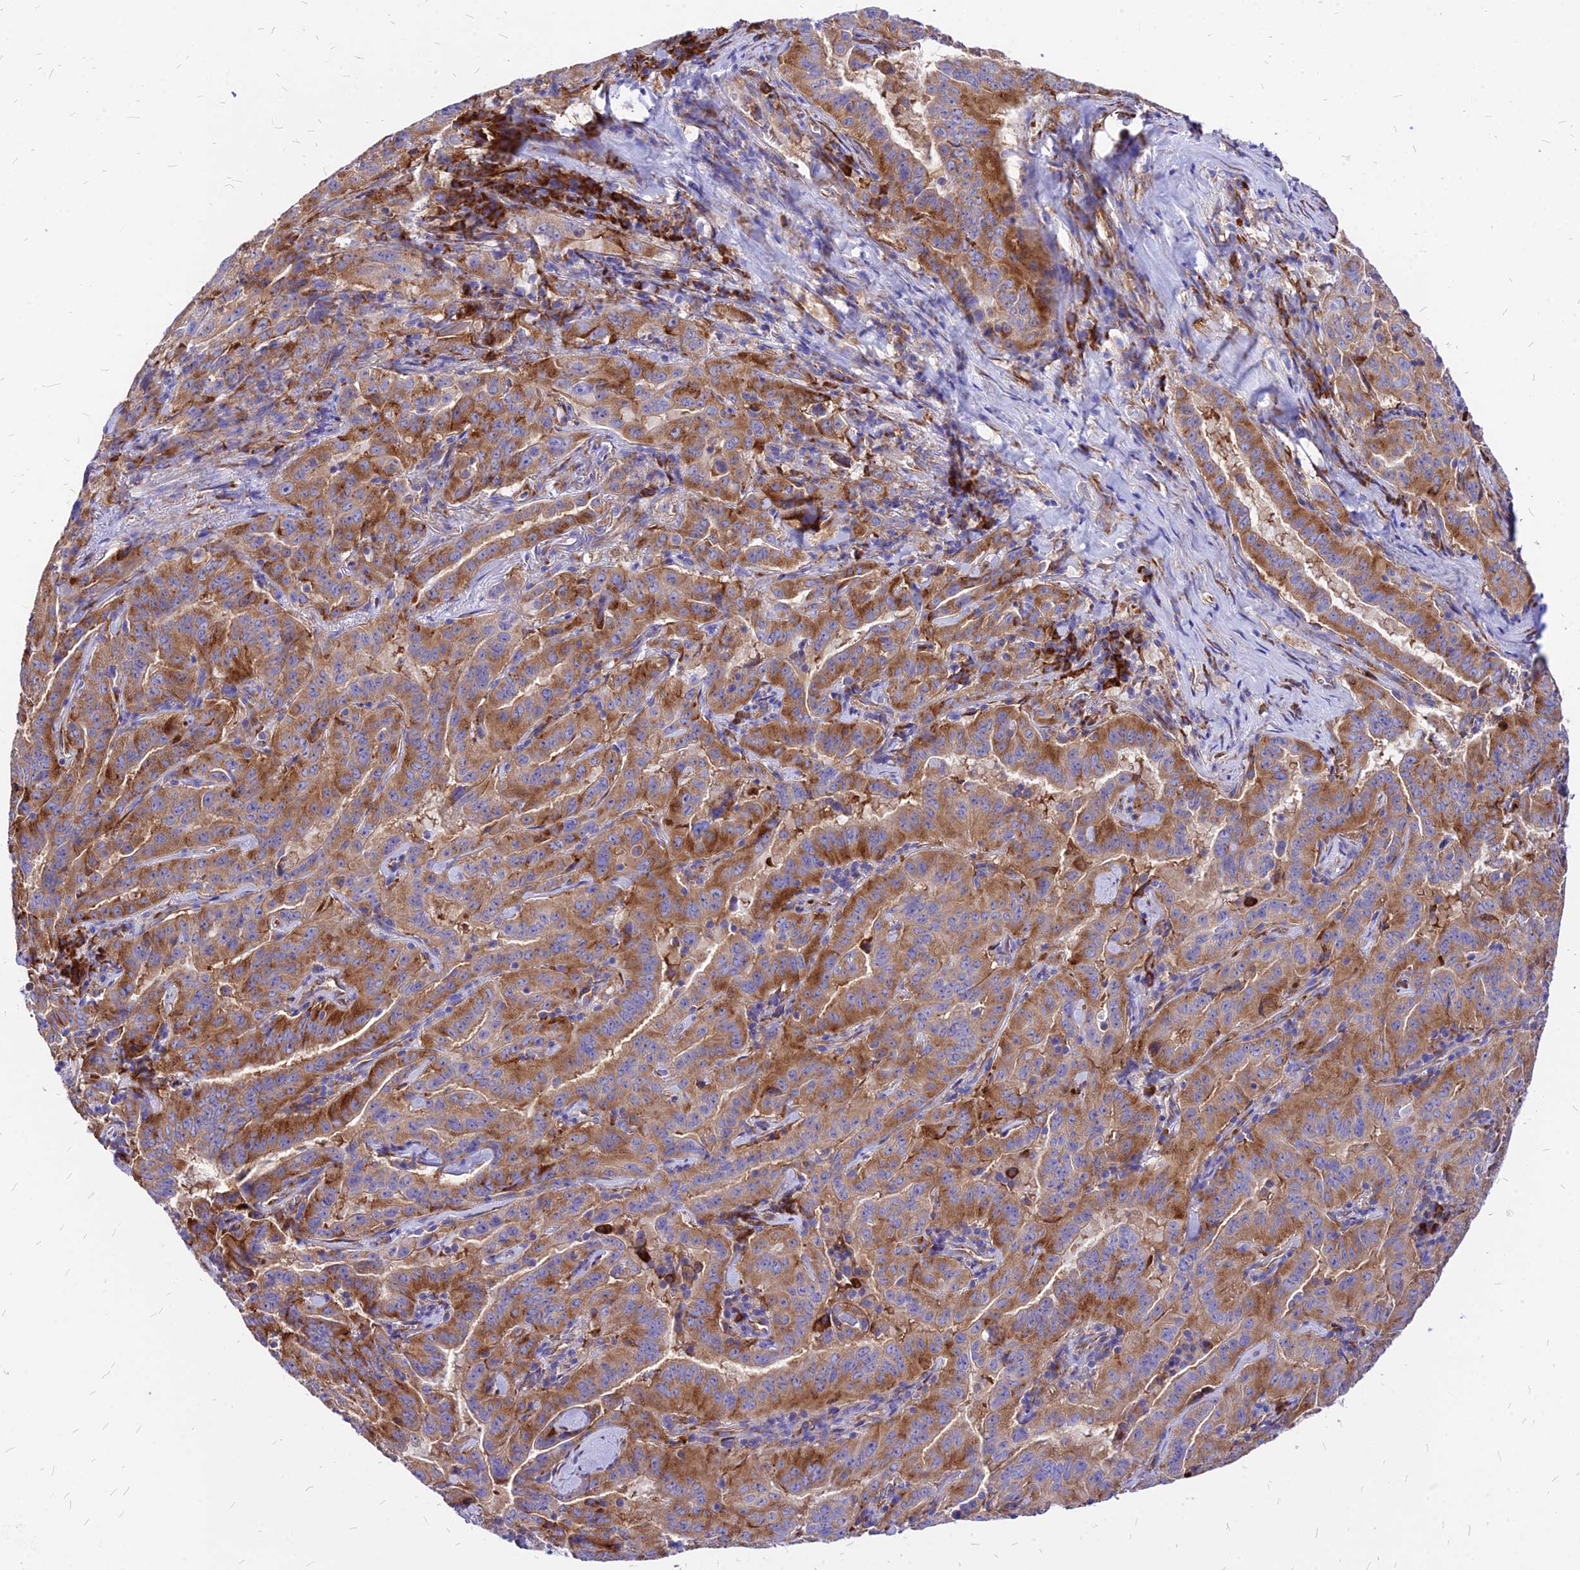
{"staining": {"intensity": "moderate", "quantity": ">75%", "location": "cytoplasmic/membranous"}, "tissue": "pancreatic cancer", "cell_type": "Tumor cells", "image_type": "cancer", "snomed": [{"axis": "morphology", "description": "Adenocarcinoma, NOS"}, {"axis": "topography", "description": "Pancreas"}], "caption": "A photomicrograph of pancreatic cancer stained for a protein demonstrates moderate cytoplasmic/membranous brown staining in tumor cells. (DAB (3,3'-diaminobenzidine) IHC with brightfield microscopy, high magnification).", "gene": "RPL19", "patient": {"sex": "male", "age": 63}}